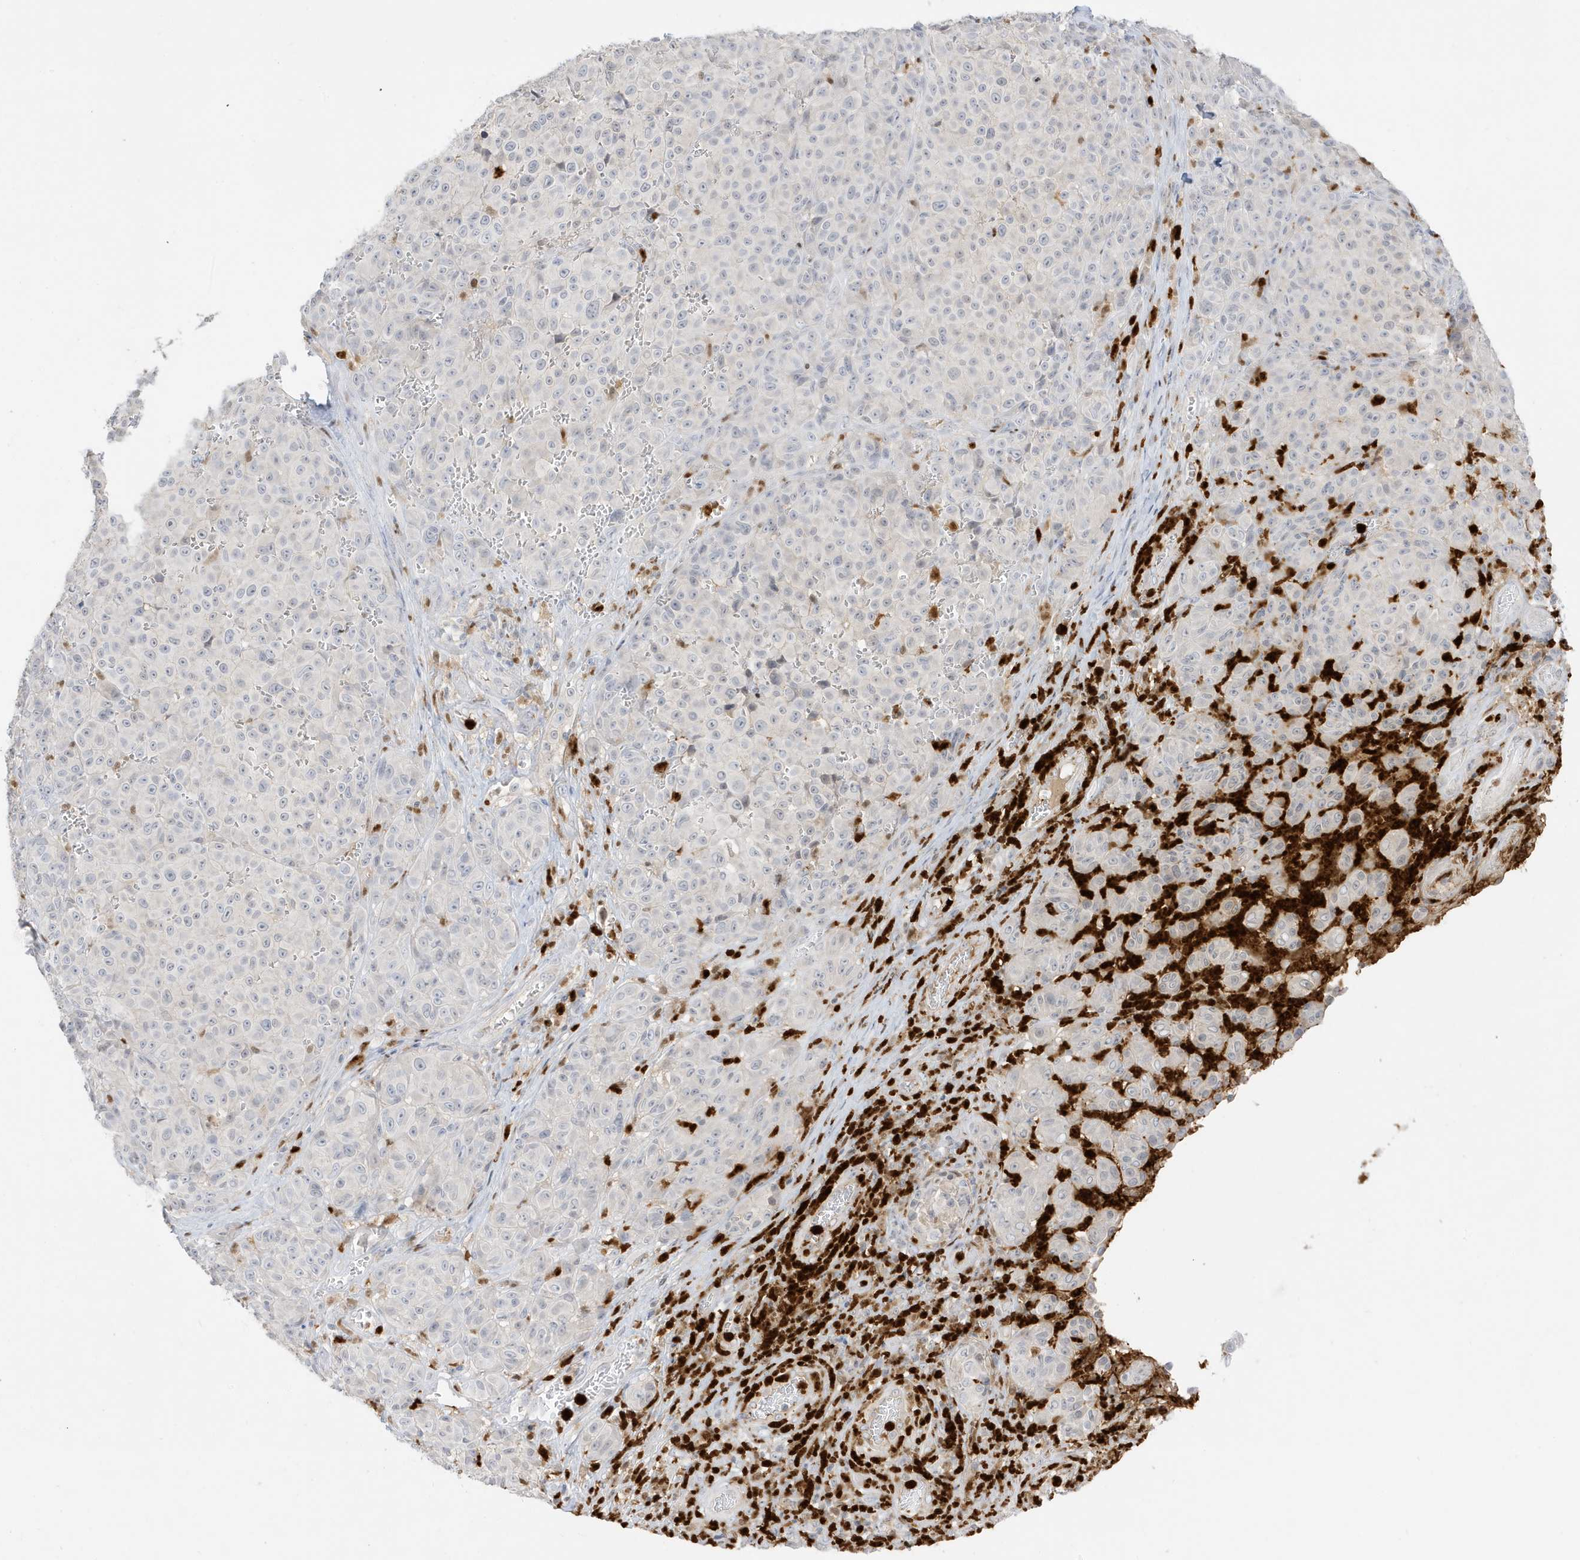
{"staining": {"intensity": "negative", "quantity": "none", "location": "none"}, "tissue": "melanoma", "cell_type": "Tumor cells", "image_type": "cancer", "snomed": [{"axis": "morphology", "description": "Malignant melanoma, NOS"}, {"axis": "topography", "description": "Skin"}], "caption": "Micrograph shows no protein positivity in tumor cells of malignant melanoma tissue. The staining was performed using DAB (3,3'-diaminobenzidine) to visualize the protein expression in brown, while the nuclei were stained in blue with hematoxylin (Magnification: 20x).", "gene": "GCA", "patient": {"sex": "male", "age": 73}}